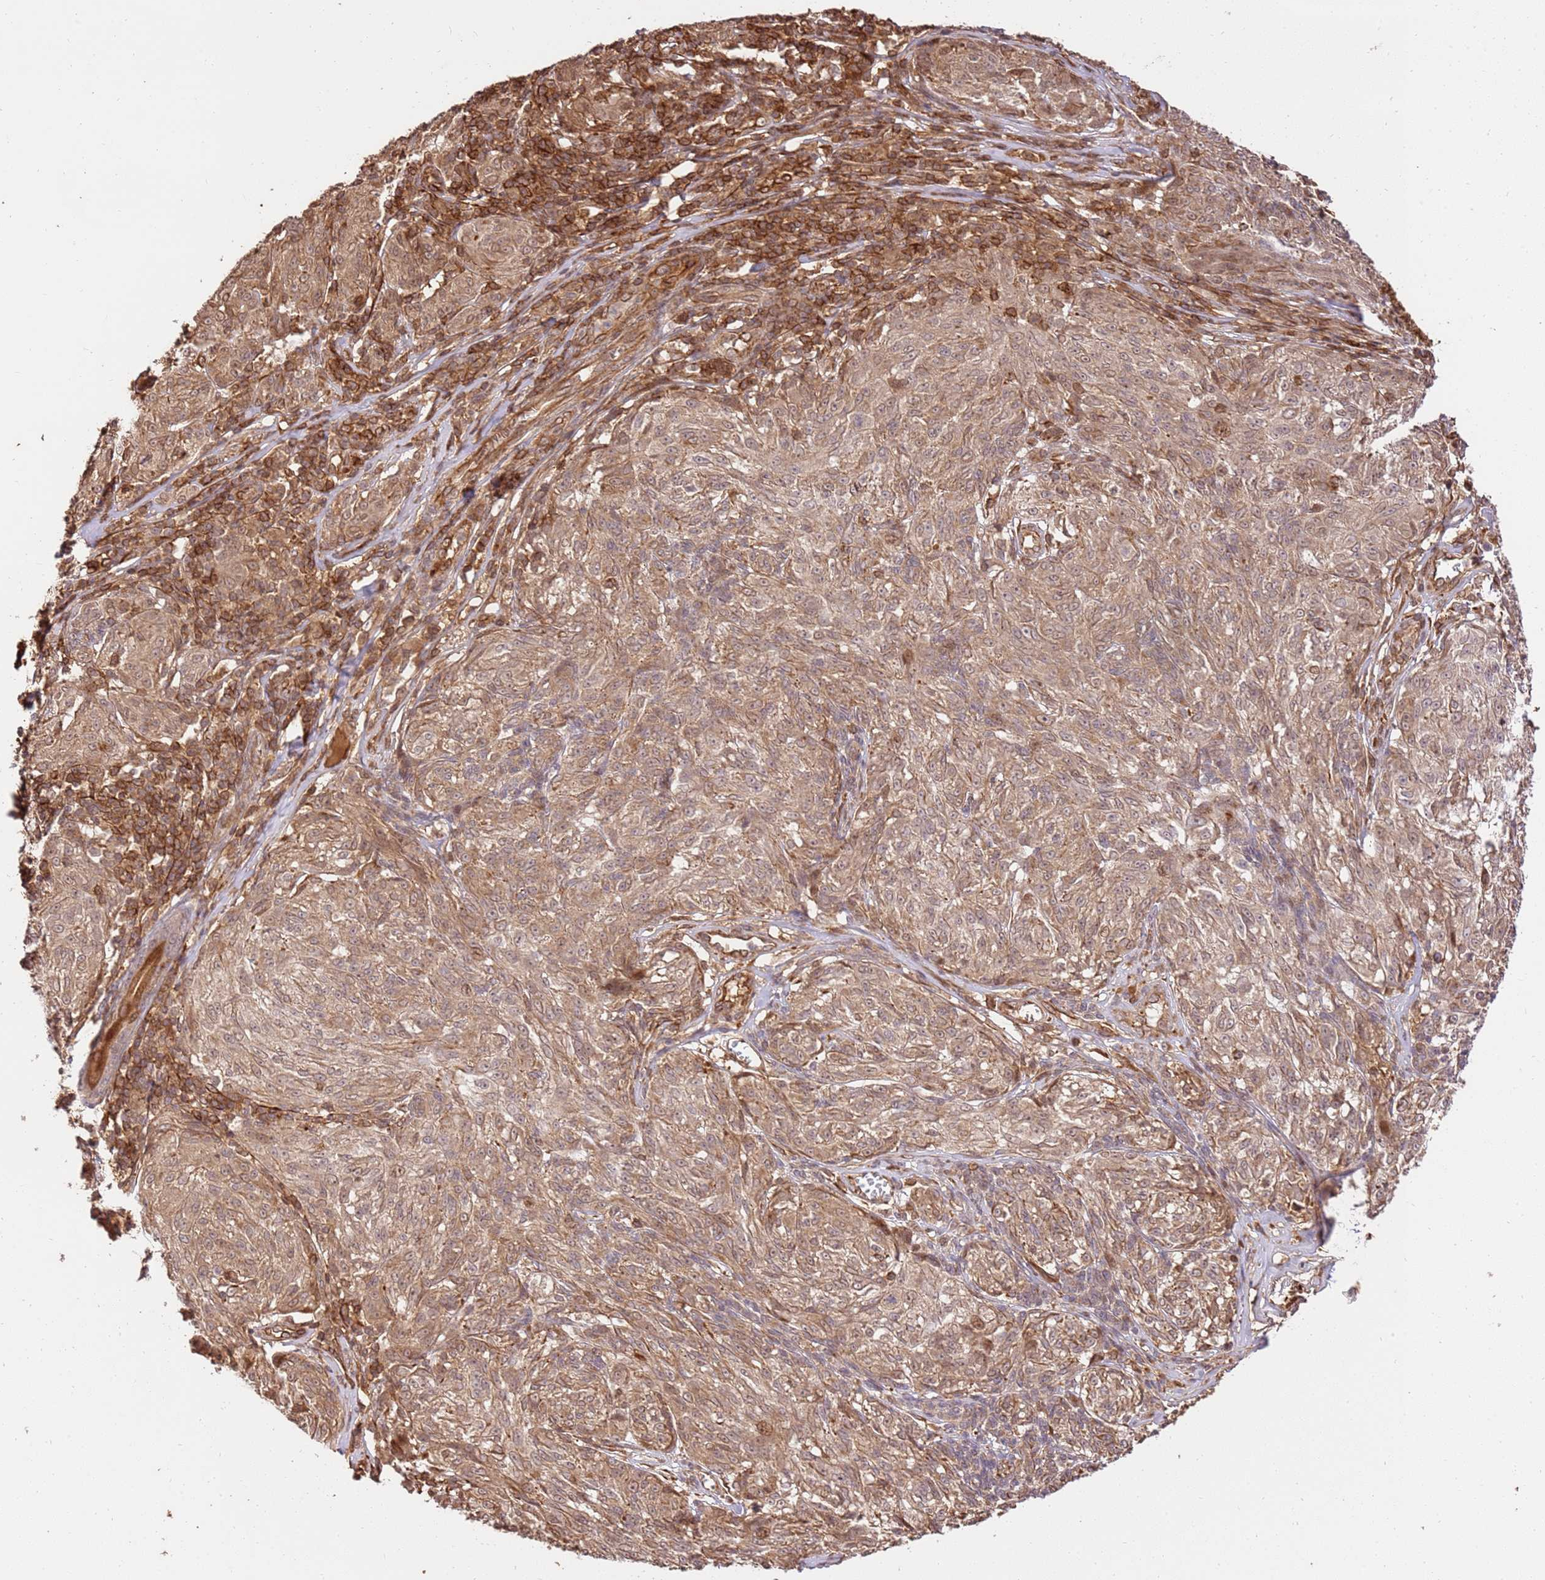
{"staining": {"intensity": "moderate", "quantity": ">75%", "location": "cytoplasmic/membranous"}, "tissue": "melanoma", "cell_type": "Tumor cells", "image_type": "cancer", "snomed": [{"axis": "morphology", "description": "Malignant melanoma, NOS"}, {"axis": "topography", "description": "Skin"}], "caption": "Immunohistochemical staining of malignant melanoma demonstrates medium levels of moderate cytoplasmic/membranous expression in about >75% of tumor cells.", "gene": "KATNAL2", "patient": {"sex": "female", "age": 63}}